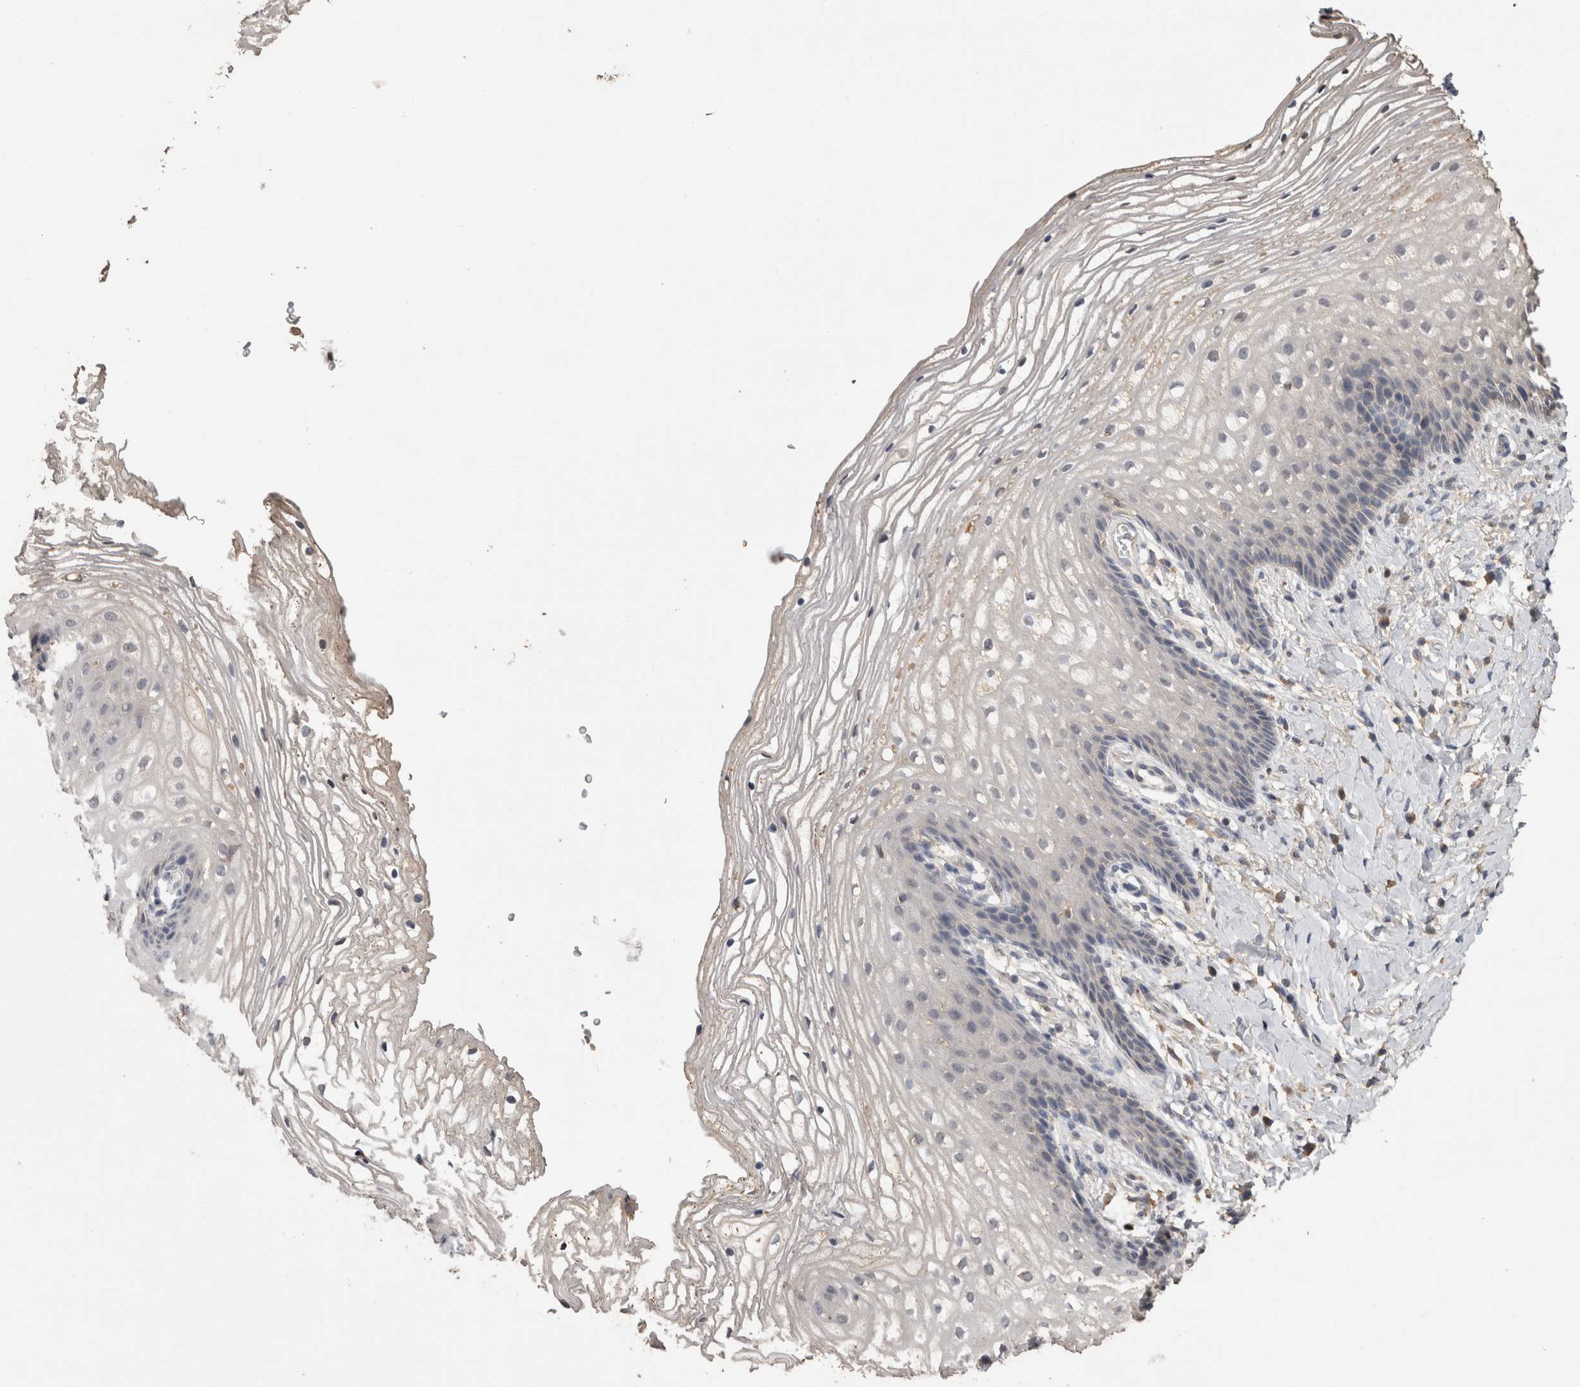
{"staining": {"intensity": "negative", "quantity": "none", "location": "none"}, "tissue": "vagina", "cell_type": "Squamous epithelial cells", "image_type": "normal", "snomed": [{"axis": "morphology", "description": "Normal tissue, NOS"}, {"axis": "topography", "description": "Vagina"}], "caption": "This micrograph is of unremarkable vagina stained with IHC to label a protein in brown with the nuclei are counter-stained blue. There is no positivity in squamous epithelial cells. (Stains: DAB (3,3'-diaminobenzidine) immunohistochemistry (IHC) with hematoxylin counter stain, Microscopy: brightfield microscopy at high magnification).", "gene": "ANXA13", "patient": {"sex": "female", "age": 60}}